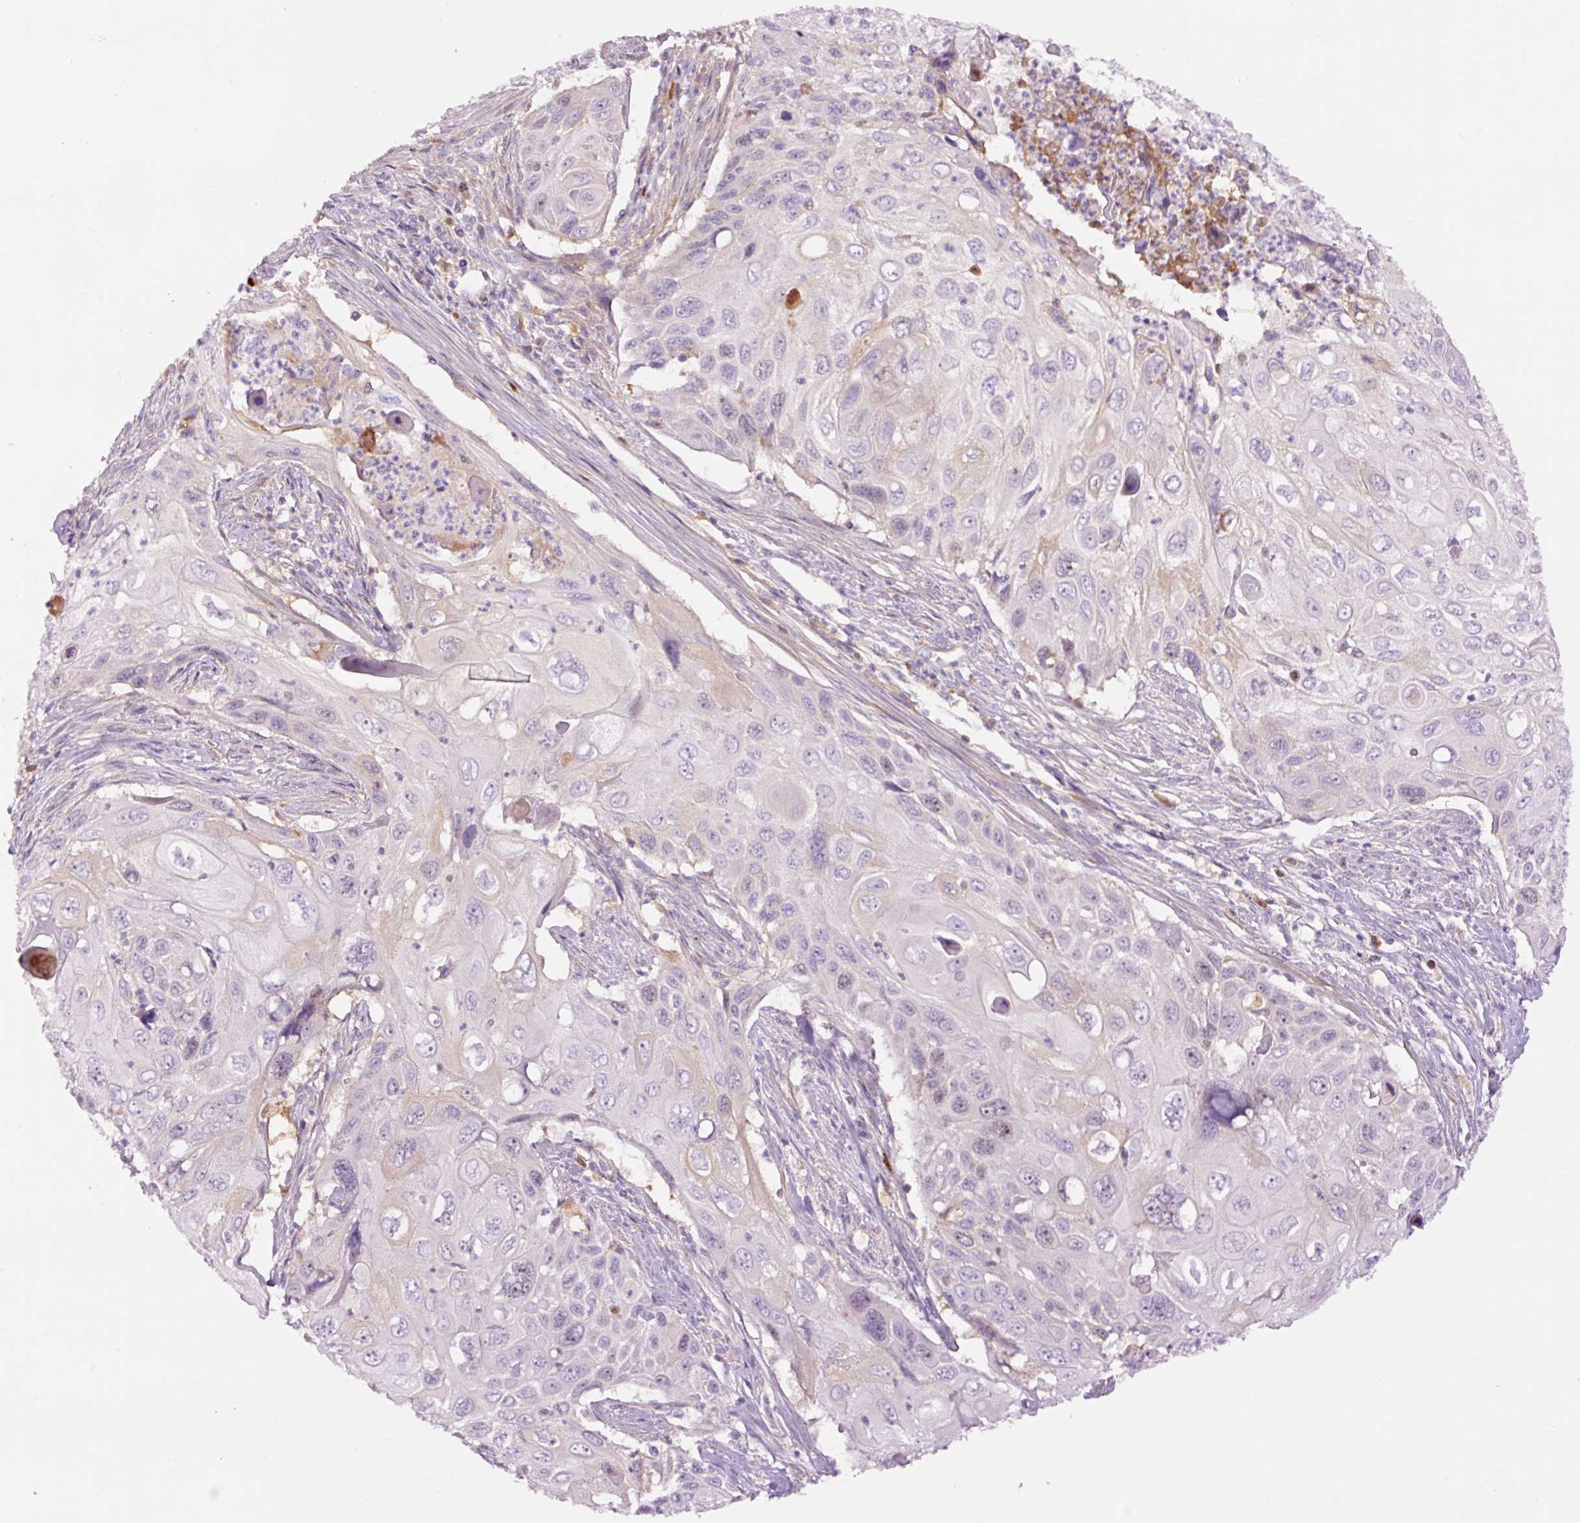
{"staining": {"intensity": "moderate", "quantity": "<25%", "location": "nuclear"}, "tissue": "cervical cancer", "cell_type": "Tumor cells", "image_type": "cancer", "snomed": [{"axis": "morphology", "description": "Squamous cell carcinoma, NOS"}, {"axis": "topography", "description": "Cervix"}], "caption": "Moderate nuclear expression for a protein is appreciated in approximately <25% of tumor cells of squamous cell carcinoma (cervical) using IHC.", "gene": "DPPA4", "patient": {"sex": "female", "age": 70}}